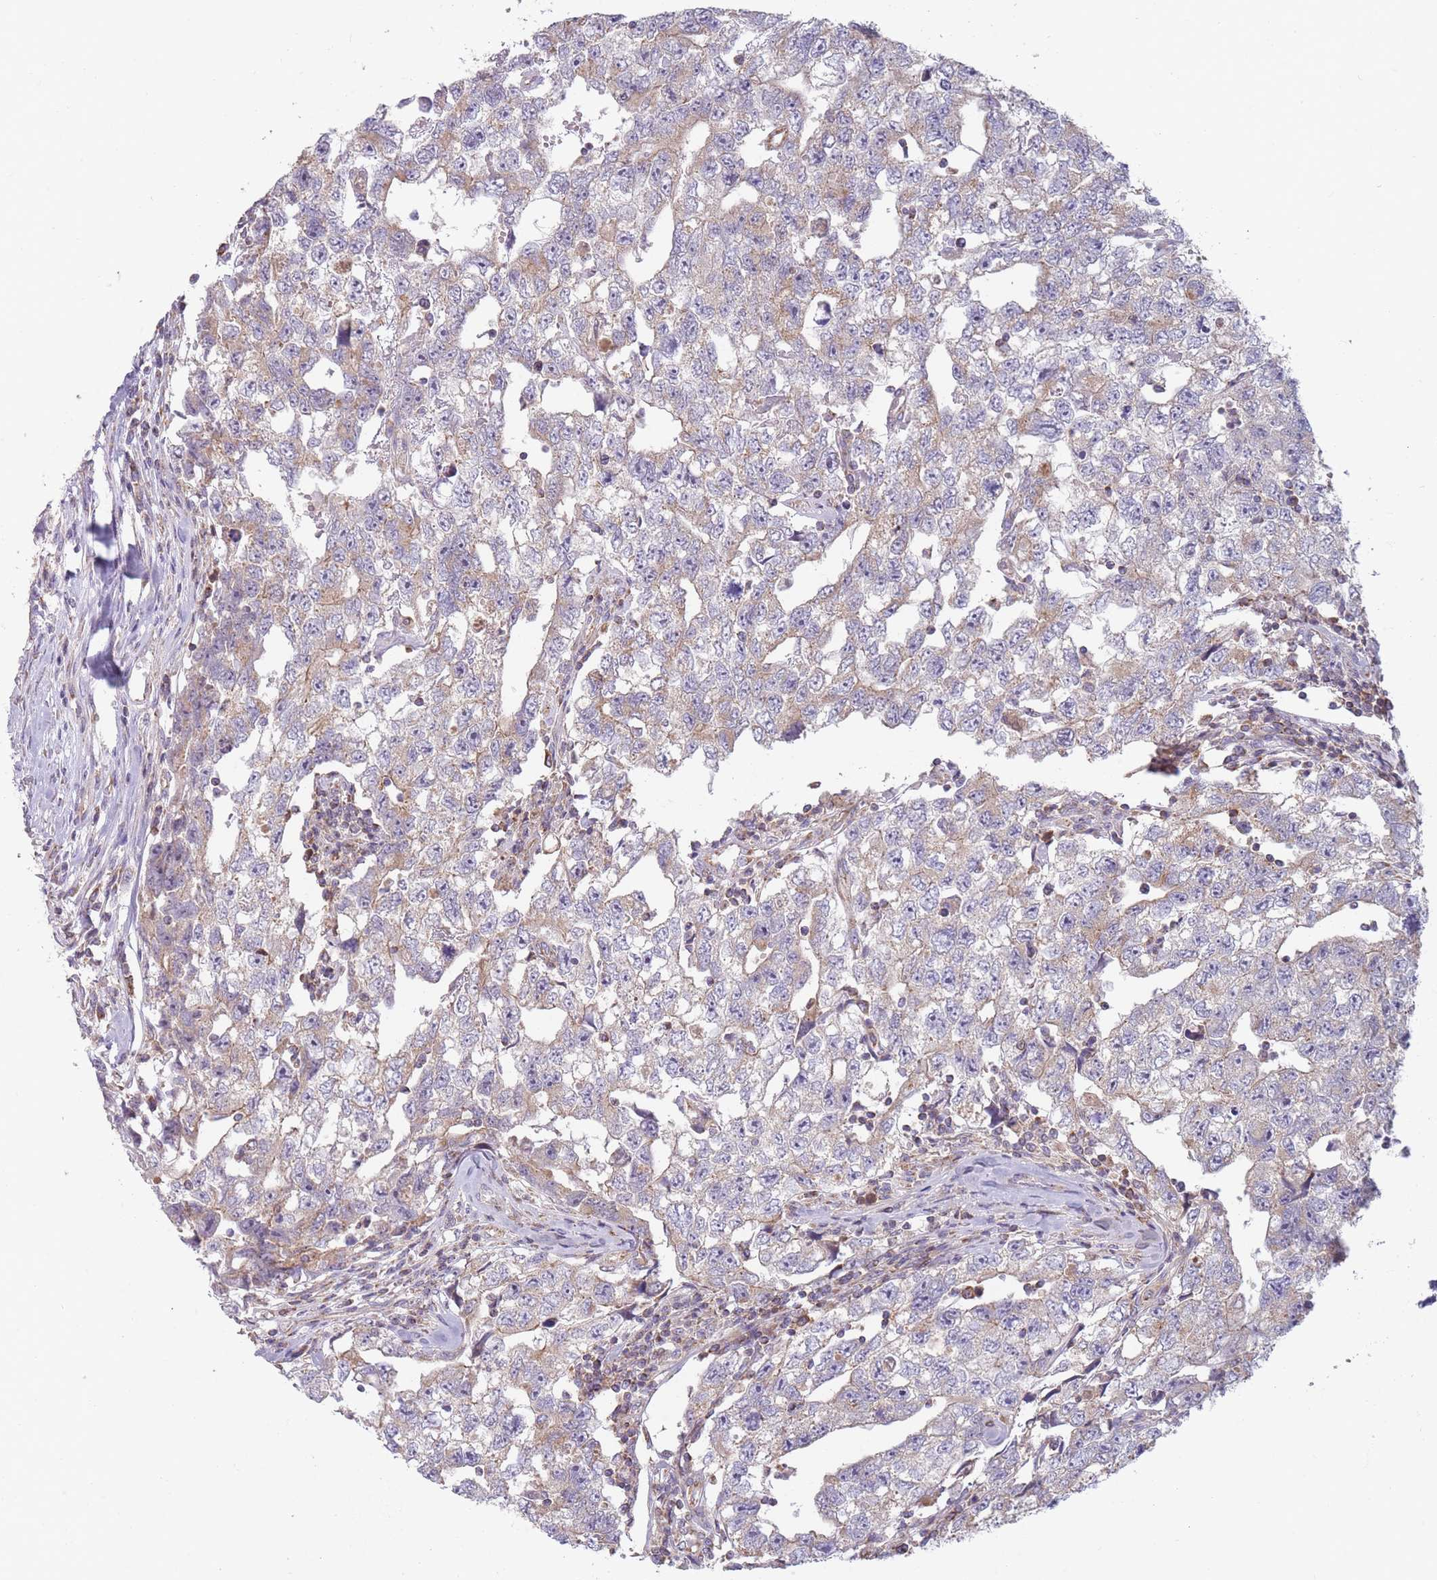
{"staining": {"intensity": "weak", "quantity": "<25%", "location": "cytoplasmic/membranous"}, "tissue": "testis cancer", "cell_type": "Tumor cells", "image_type": "cancer", "snomed": [{"axis": "morphology", "description": "Carcinoma, Embryonal, NOS"}, {"axis": "topography", "description": "Testis"}], "caption": "IHC of human testis cancer demonstrates no positivity in tumor cells.", "gene": "NDUFA9", "patient": {"sex": "male", "age": 22}}